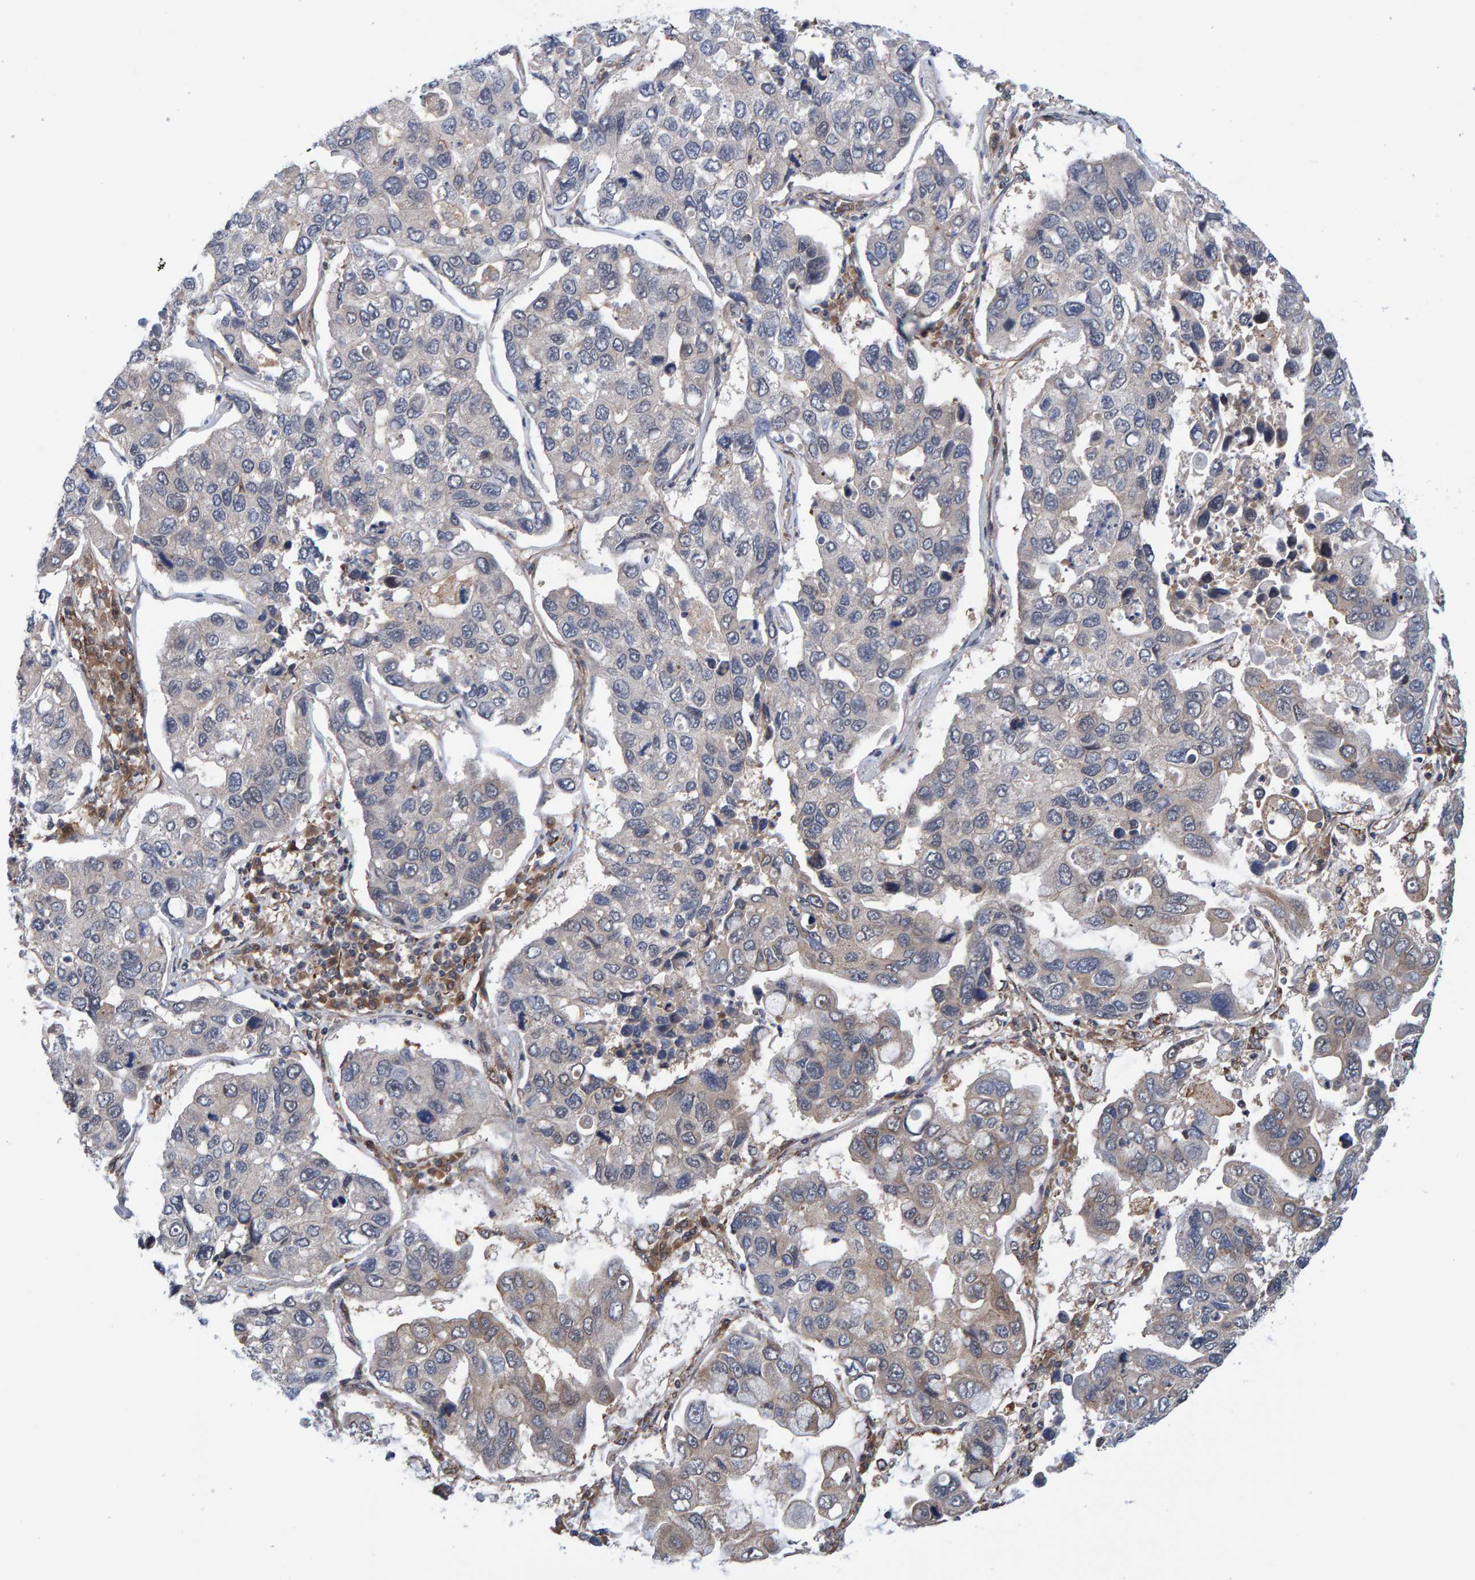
{"staining": {"intensity": "negative", "quantity": "none", "location": "none"}, "tissue": "lung cancer", "cell_type": "Tumor cells", "image_type": "cancer", "snomed": [{"axis": "morphology", "description": "Adenocarcinoma, NOS"}, {"axis": "topography", "description": "Lung"}], "caption": "Immunohistochemical staining of human lung cancer (adenocarcinoma) shows no significant expression in tumor cells.", "gene": "SCRN2", "patient": {"sex": "male", "age": 64}}